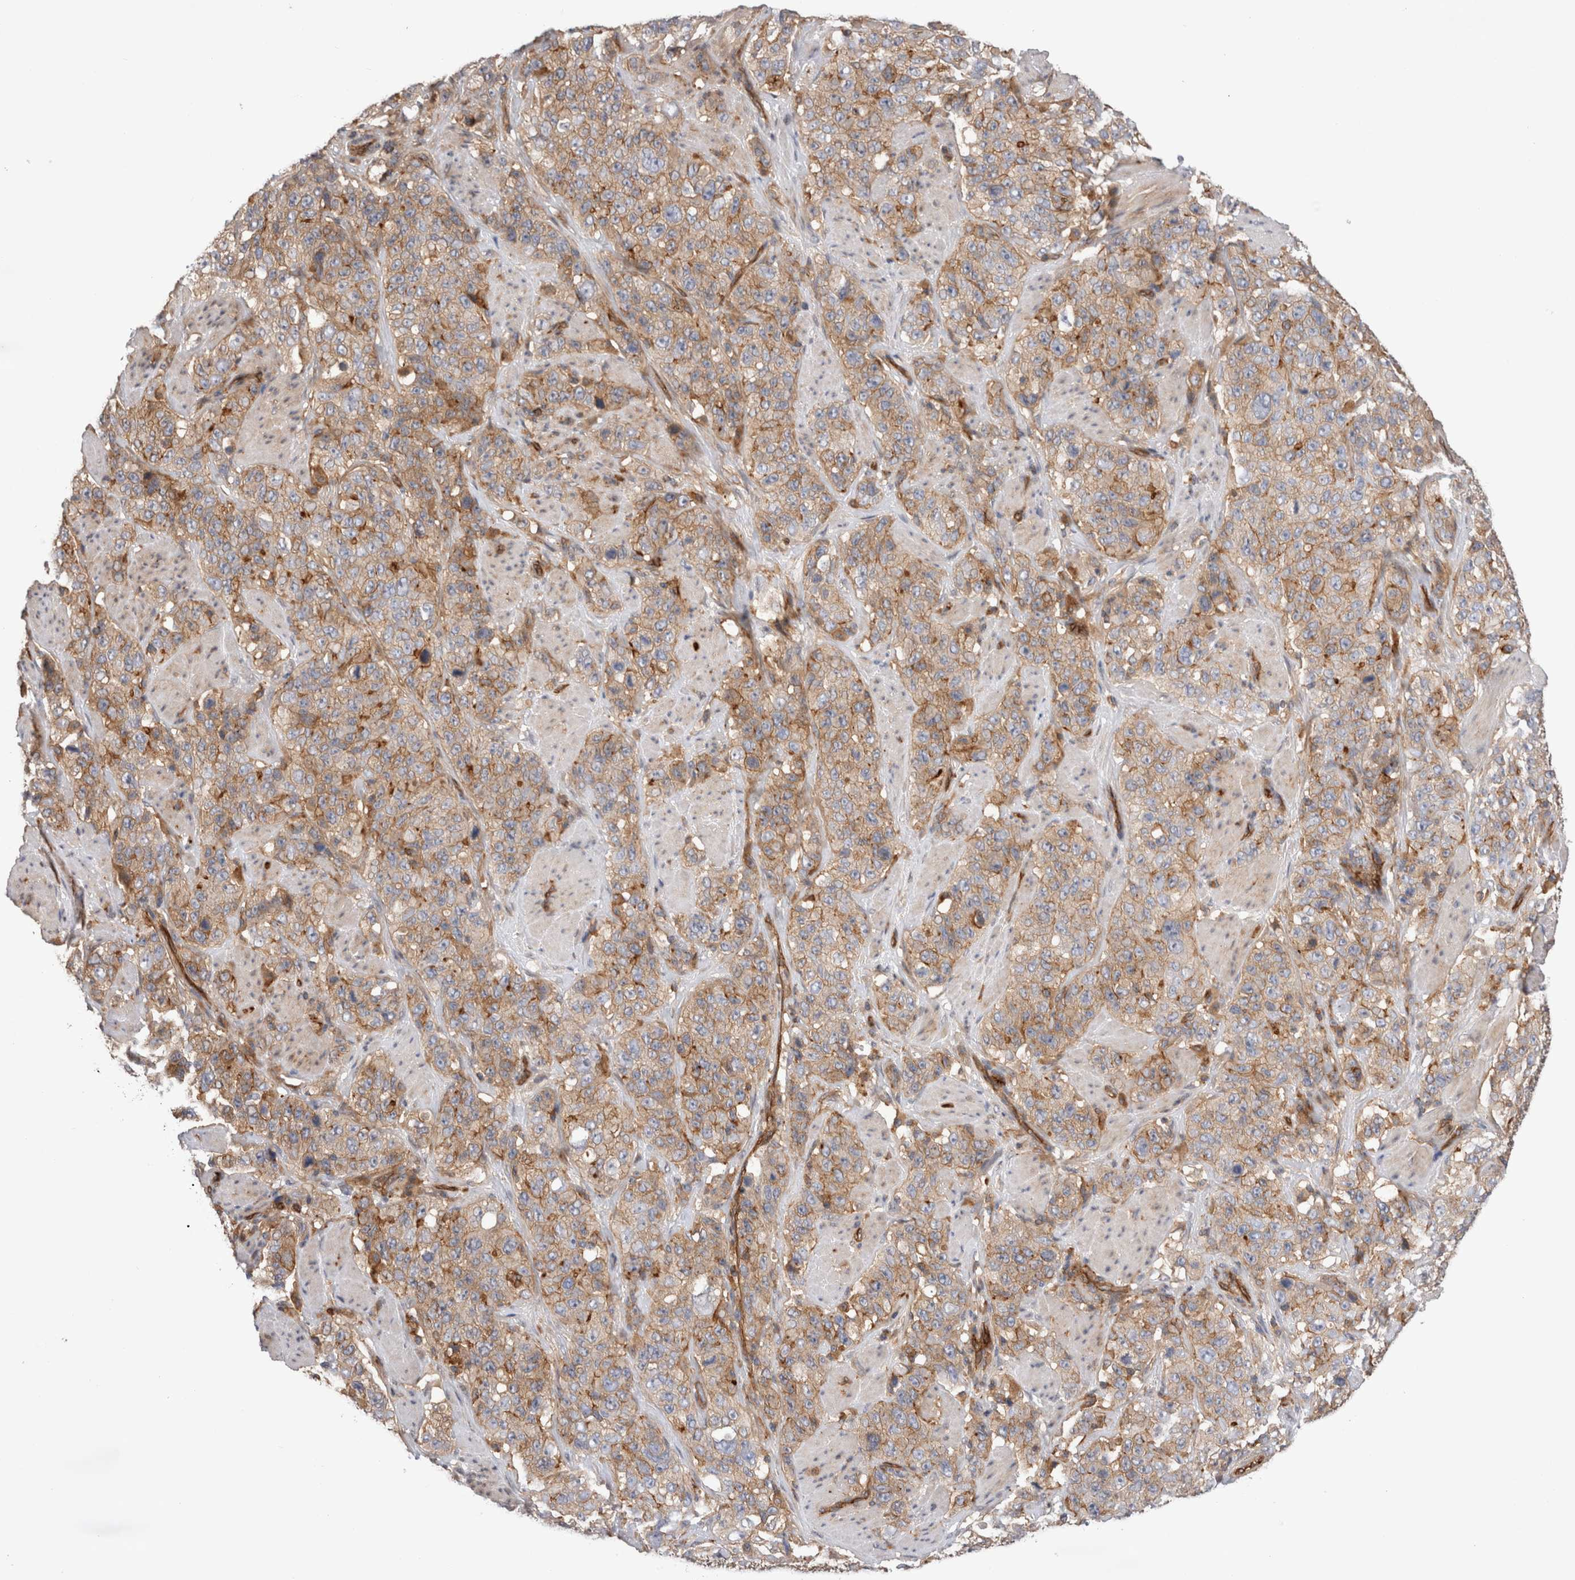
{"staining": {"intensity": "moderate", "quantity": ">75%", "location": "cytoplasmic/membranous"}, "tissue": "stomach cancer", "cell_type": "Tumor cells", "image_type": "cancer", "snomed": [{"axis": "morphology", "description": "Adenocarcinoma, NOS"}, {"axis": "topography", "description": "Stomach"}], "caption": "Brown immunohistochemical staining in human stomach adenocarcinoma shows moderate cytoplasmic/membranous positivity in approximately >75% of tumor cells.", "gene": "BNIP2", "patient": {"sex": "male", "age": 48}}